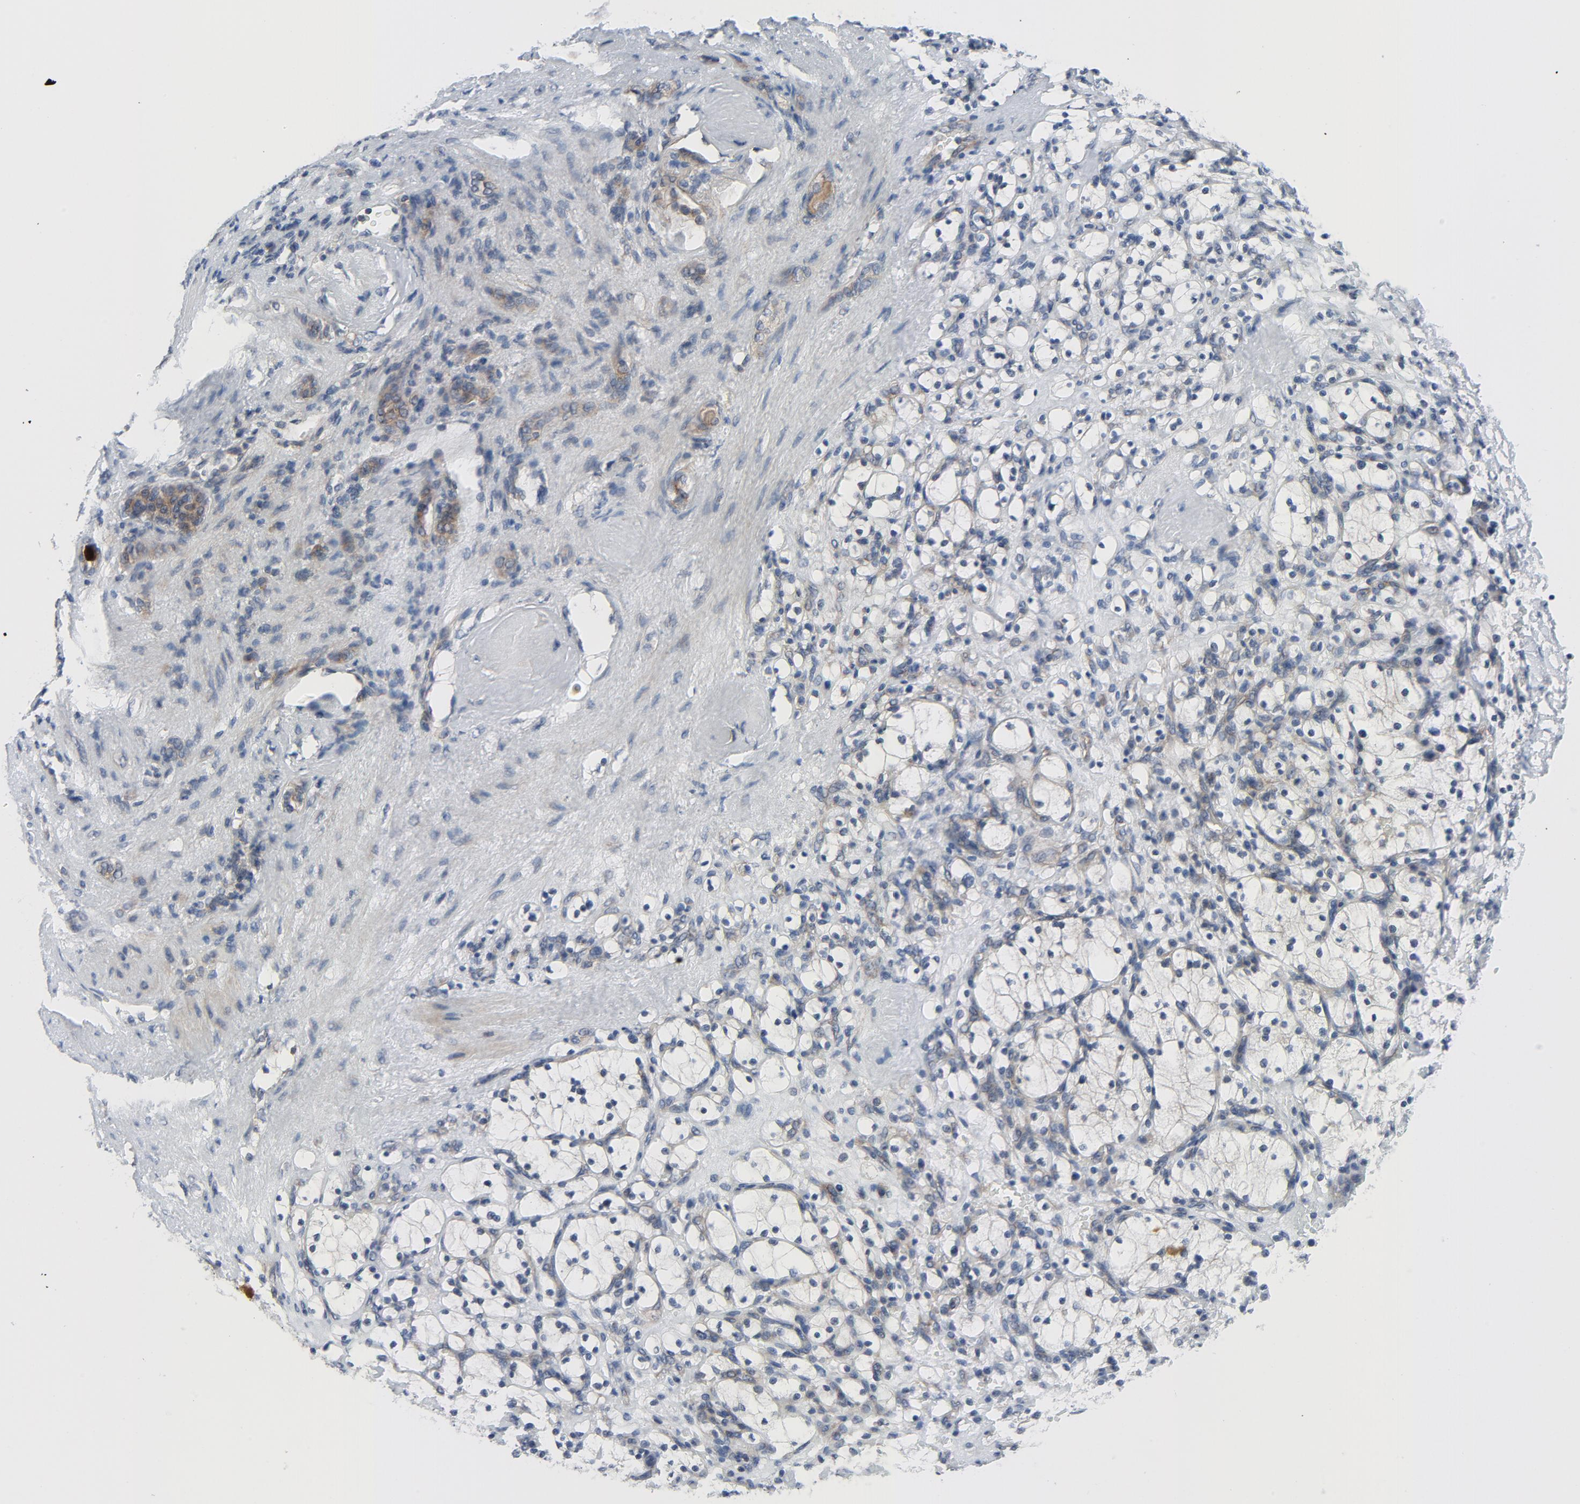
{"staining": {"intensity": "weak", "quantity": "25%-75%", "location": "cytoplasmic/membranous"}, "tissue": "renal cancer", "cell_type": "Tumor cells", "image_type": "cancer", "snomed": [{"axis": "morphology", "description": "Adenocarcinoma, NOS"}, {"axis": "topography", "description": "Kidney"}], "caption": "About 25%-75% of tumor cells in adenocarcinoma (renal) display weak cytoplasmic/membranous protein expression as visualized by brown immunohistochemical staining.", "gene": "TSG101", "patient": {"sex": "female", "age": 83}}